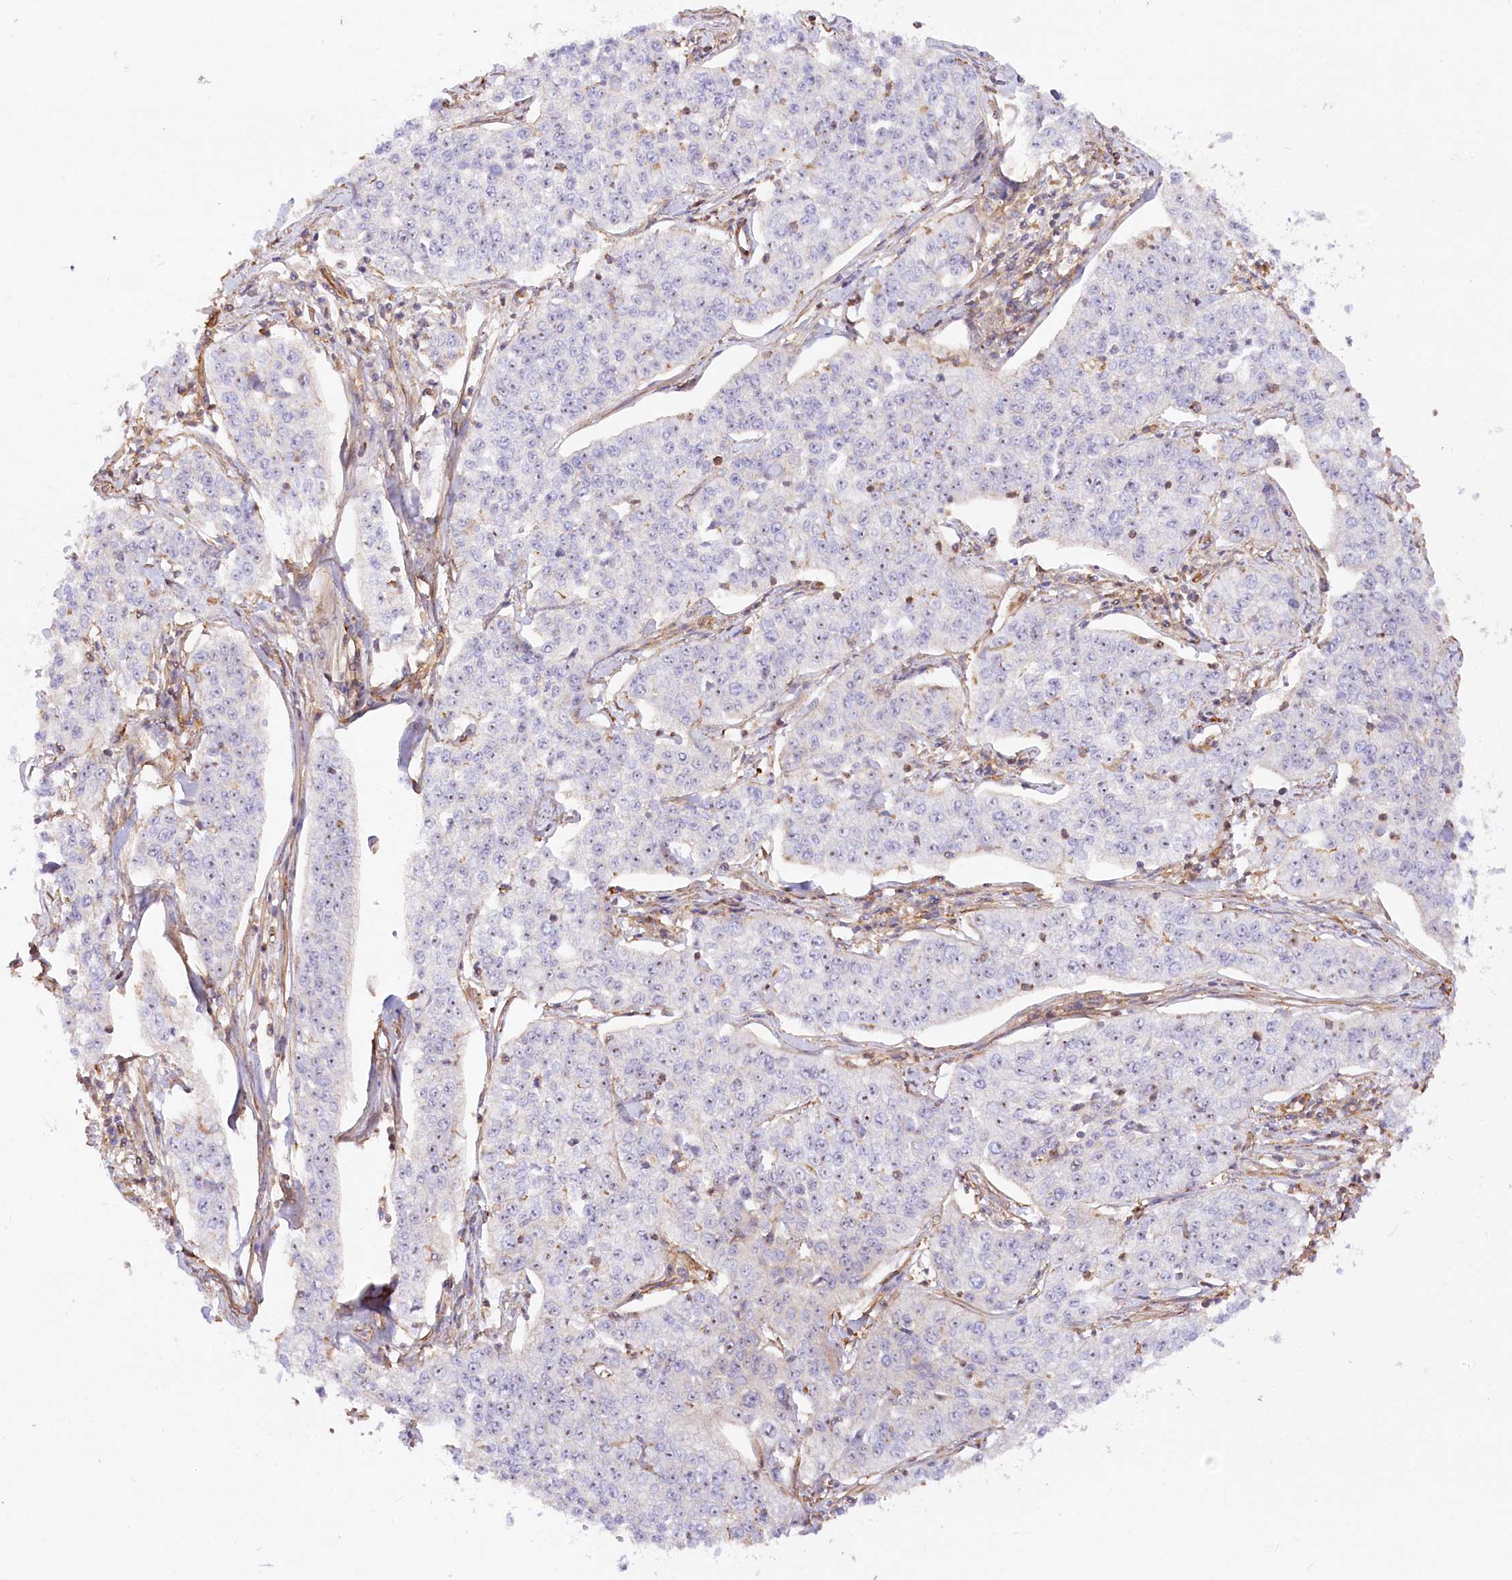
{"staining": {"intensity": "negative", "quantity": "none", "location": "none"}, "tissue": "cervical cancer", "cell_type": "Tumor cells", "image_type": "cancer", "snomed": [{"axis": "morphology", "description": "Squamous cell carcinoma, NOS"}, {"axis": "topography", "description": "Cervix"}], "caption": "Image shows no significant protein expression in tumor cells of cervical squamous cell carcinoma.", "gene": "WDR36", "patient": {"sex": "female", "age": 35}}